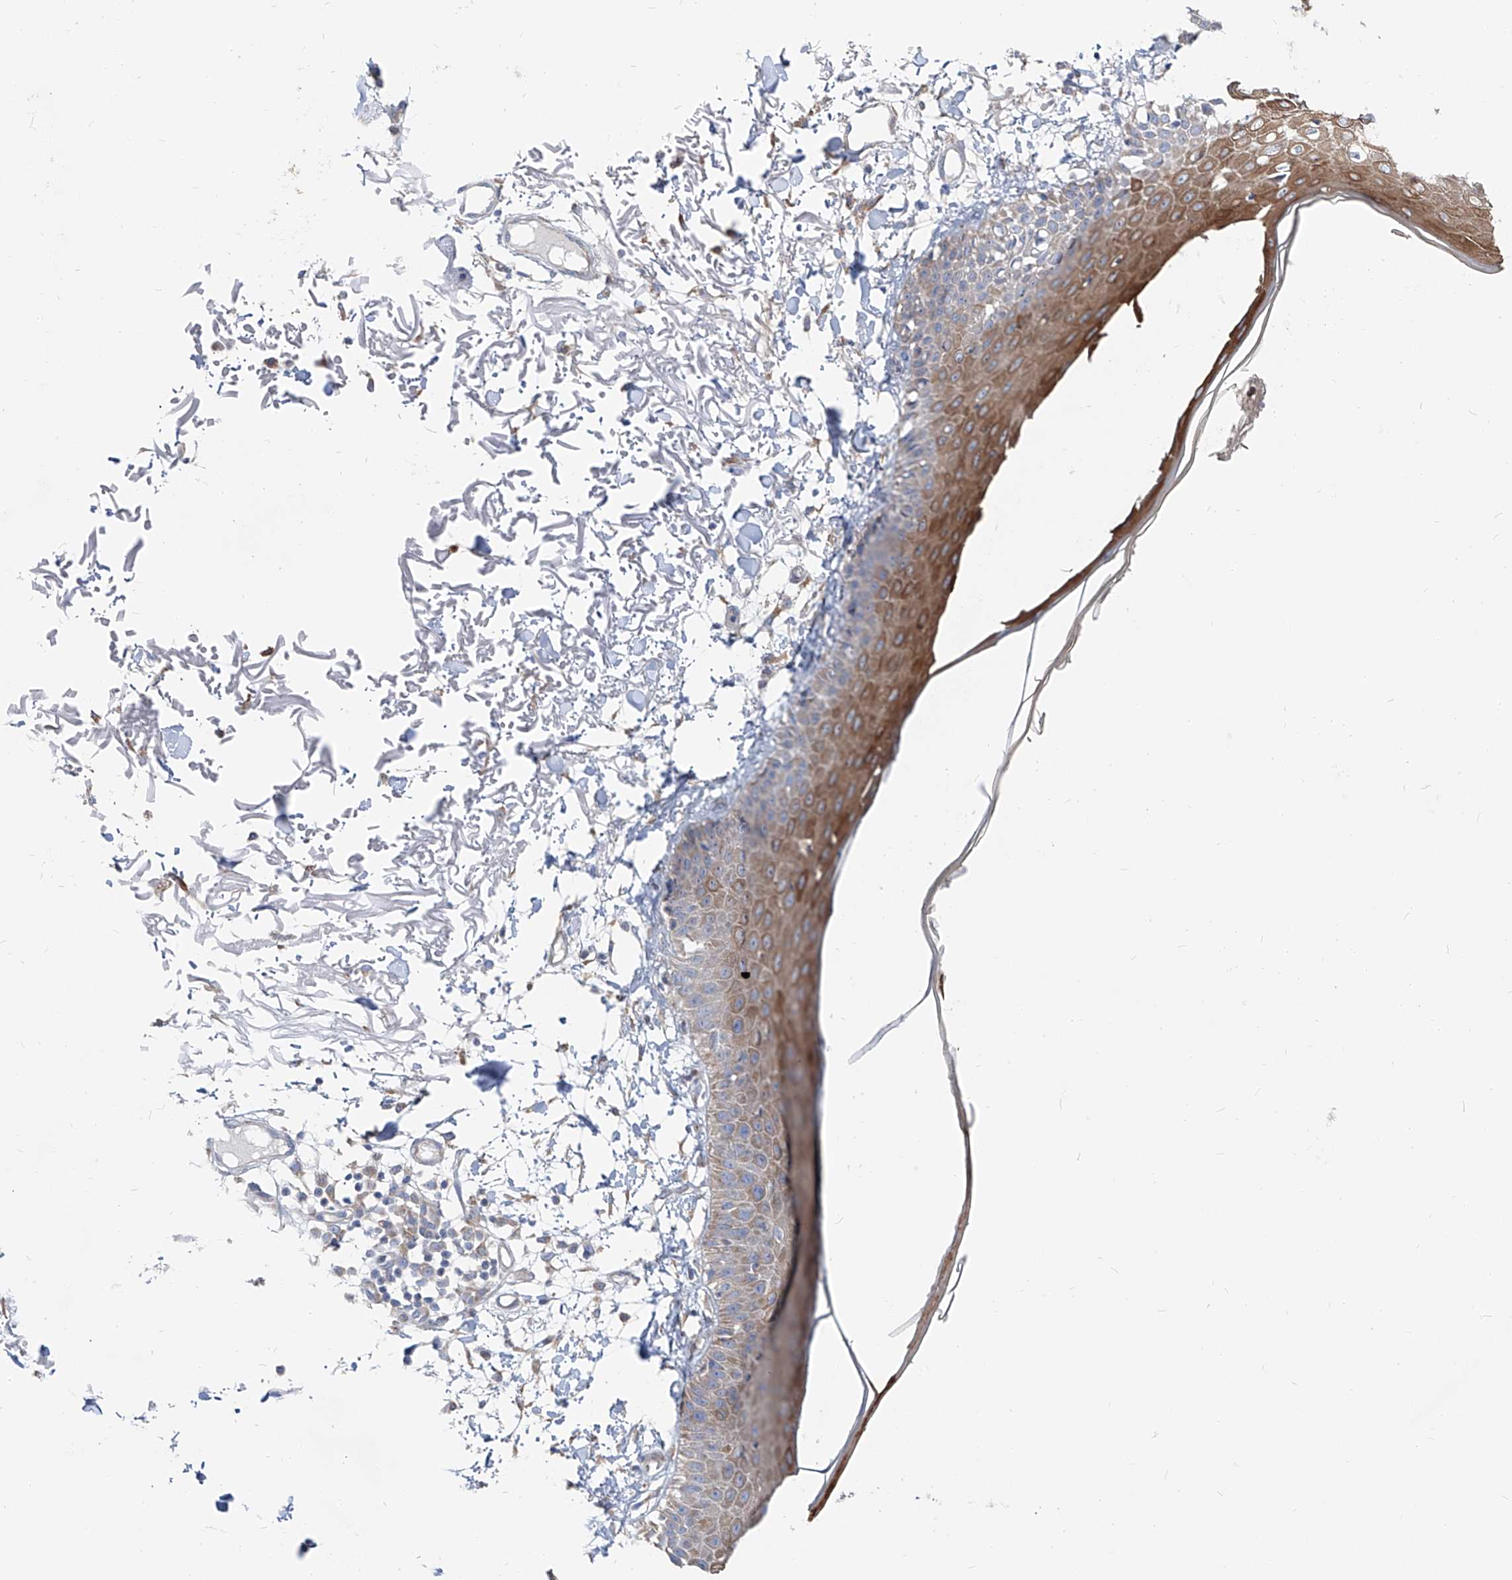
{"staining": {"intensity": "negative", "quantity": "none", "location": "none"}, "tissue": "skin", "cell_type": "Fibroblasts", "image_type": "normal", "snomed": [{"axis": "morphology", "description": "Normal tissue, NOS"}, {"axis": "morphology", "description": "Squamous cell carcinoma, NOS"}, {"axis": "topography", "description": "Skin"}, {"axis": "topography", "description": "Peripheral nerve tissue"}], "caption": "Fibroblasts are negative for brown protein staining in normal skin. (Brightfield microscopy of DAB immunohistochemistry at high magnification).", "gene": "UFL1", "patient": {"sex": "male", "age": 83}}